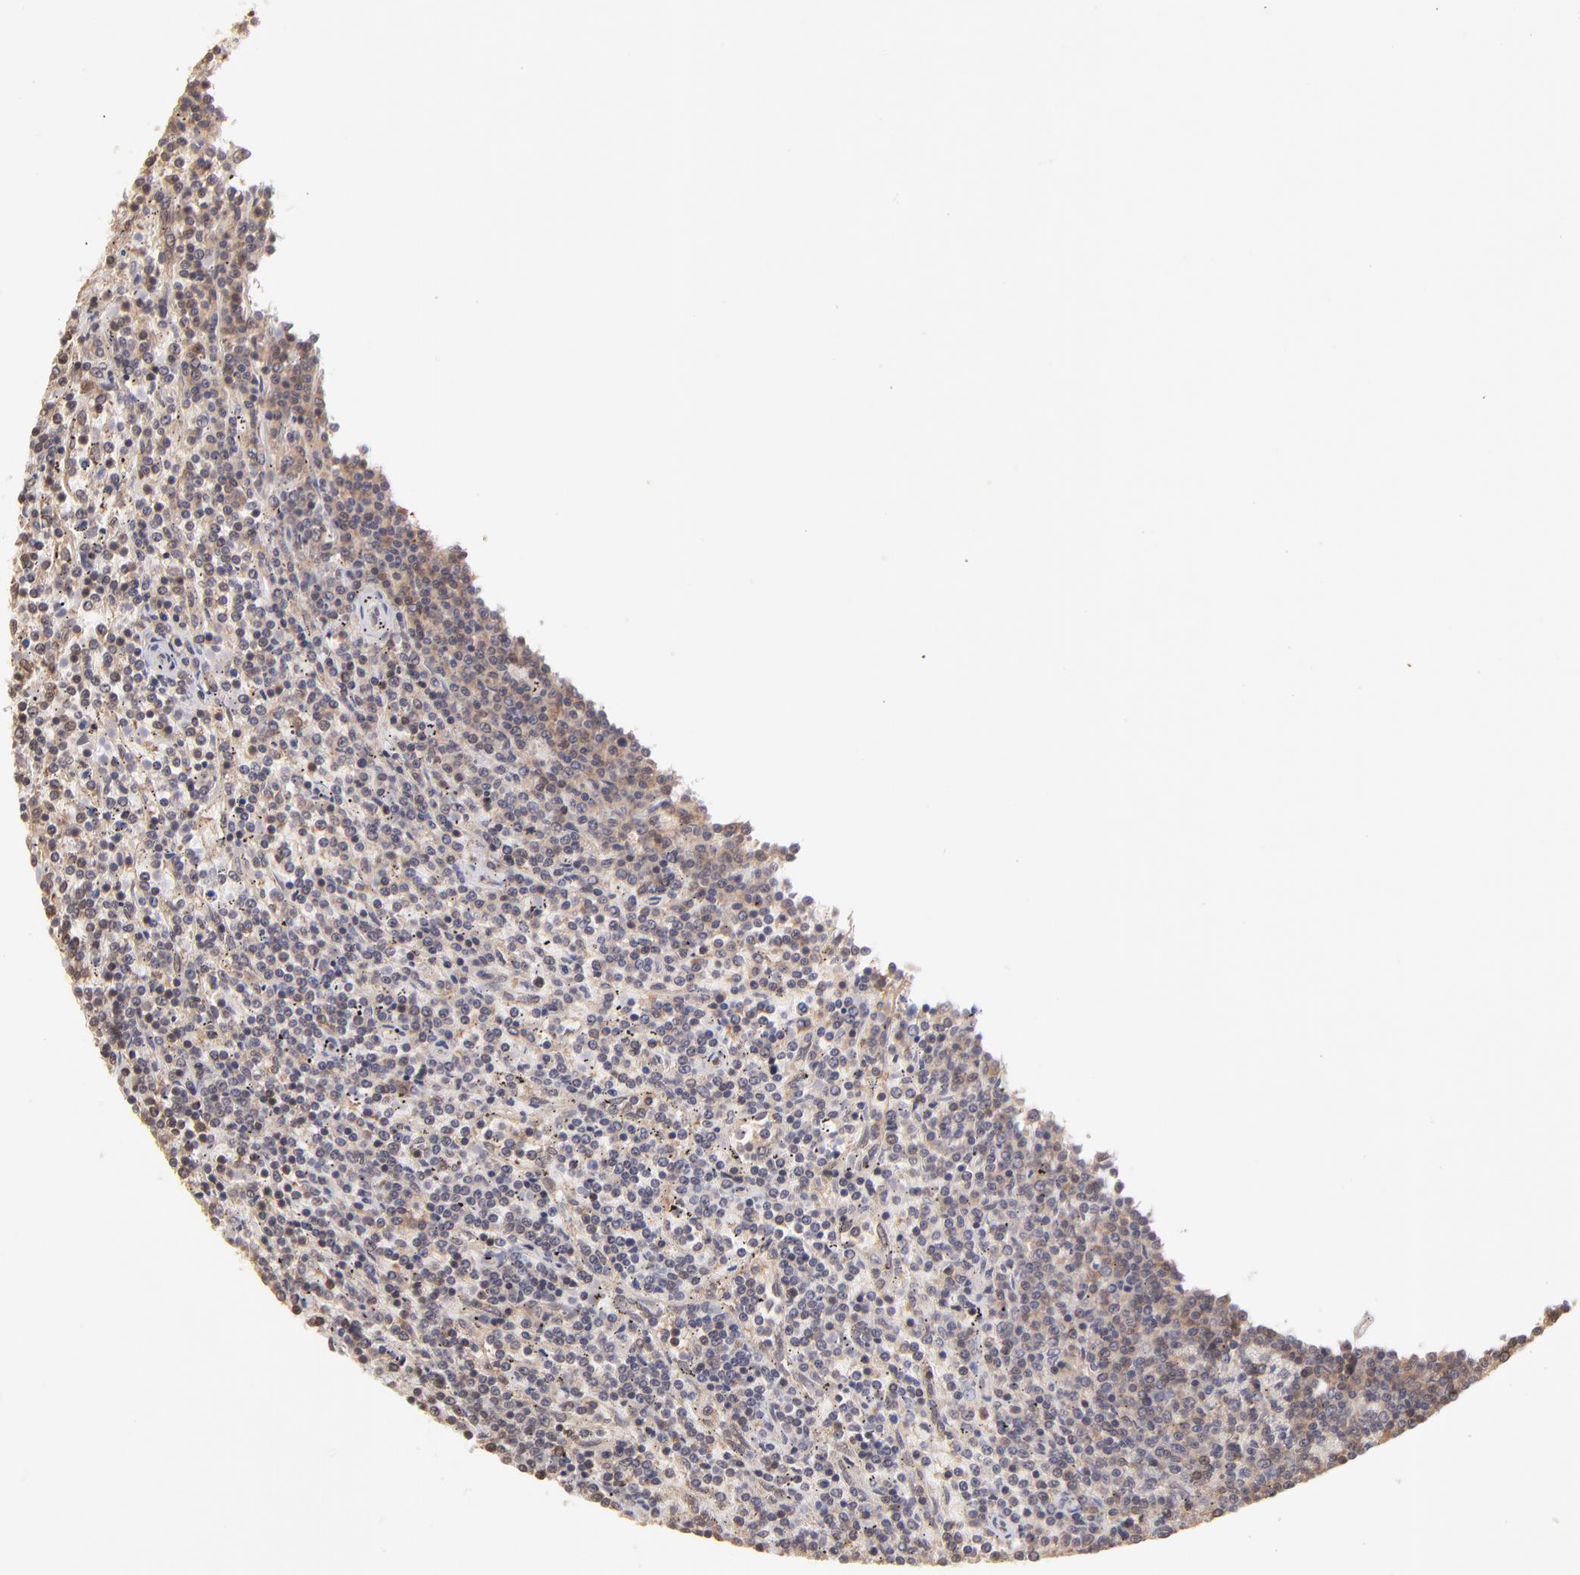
{"staining": {"intensity": "weak", "quantity": "<25%", "location": "cytoplasmic/membranous"}, "tissue": "lymphoma", "cell_type": "Tumor cells", "image_type": "cancer", "snomed": [{"axis": "morphology", "description": "Malignant lymphoma, non-Hodgkin's type, Low grade"}, {"axis": "topography", "description": "Spleen"}], "caption": "Human lymphoma stained for a protein using immunohistochemistry (IHC) displays no expression in tumor cells.", "gene": "MAP2K2", "patient": {"sex": "female", "age": 50}}